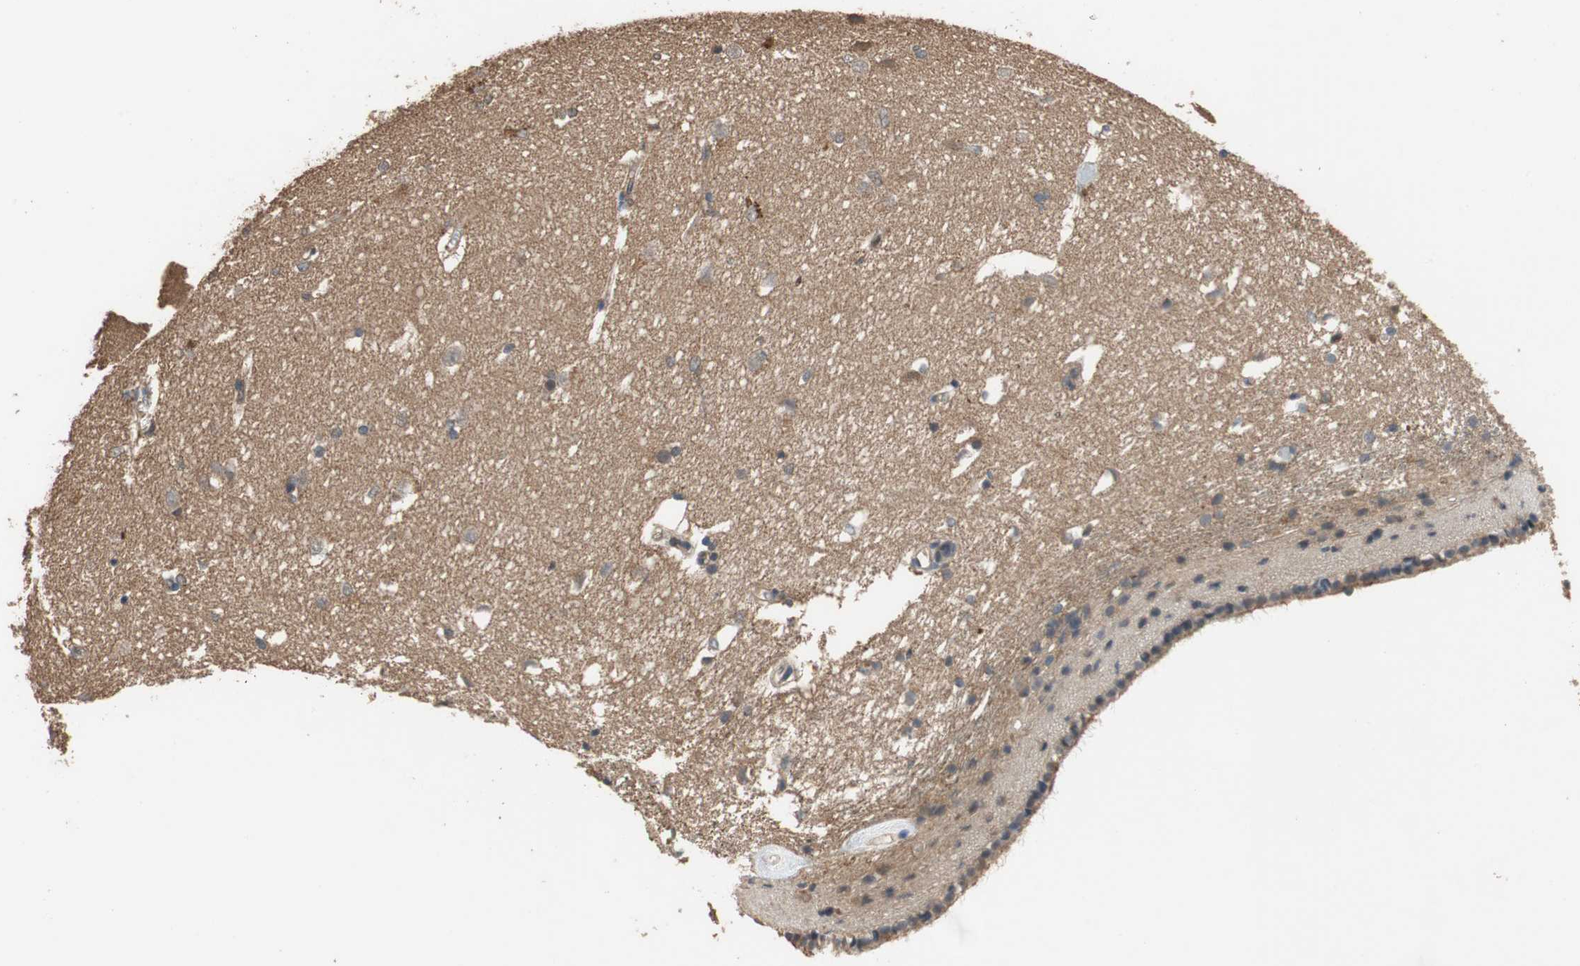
{"staining": {"intensity": "moderate", "quantity": ">75%", "location": "cytoplasmic/membranous"}, "tissue": "caudate", "cell_type": "Glial cells", "image_type": "normal", "snomed": [{"axis": "morphology", "description": "Normal tissue, NOS"}, {"axis": "topography", "description": "Lateral ventricle wall"}], "caption": "Caudate stained with a brown dye displays moderate cytoplasmic/membranous positive staining in approximately >75% of glial cells.", "gene": "MAP4K2", "patient": {"sex": "female", "age": 19}}